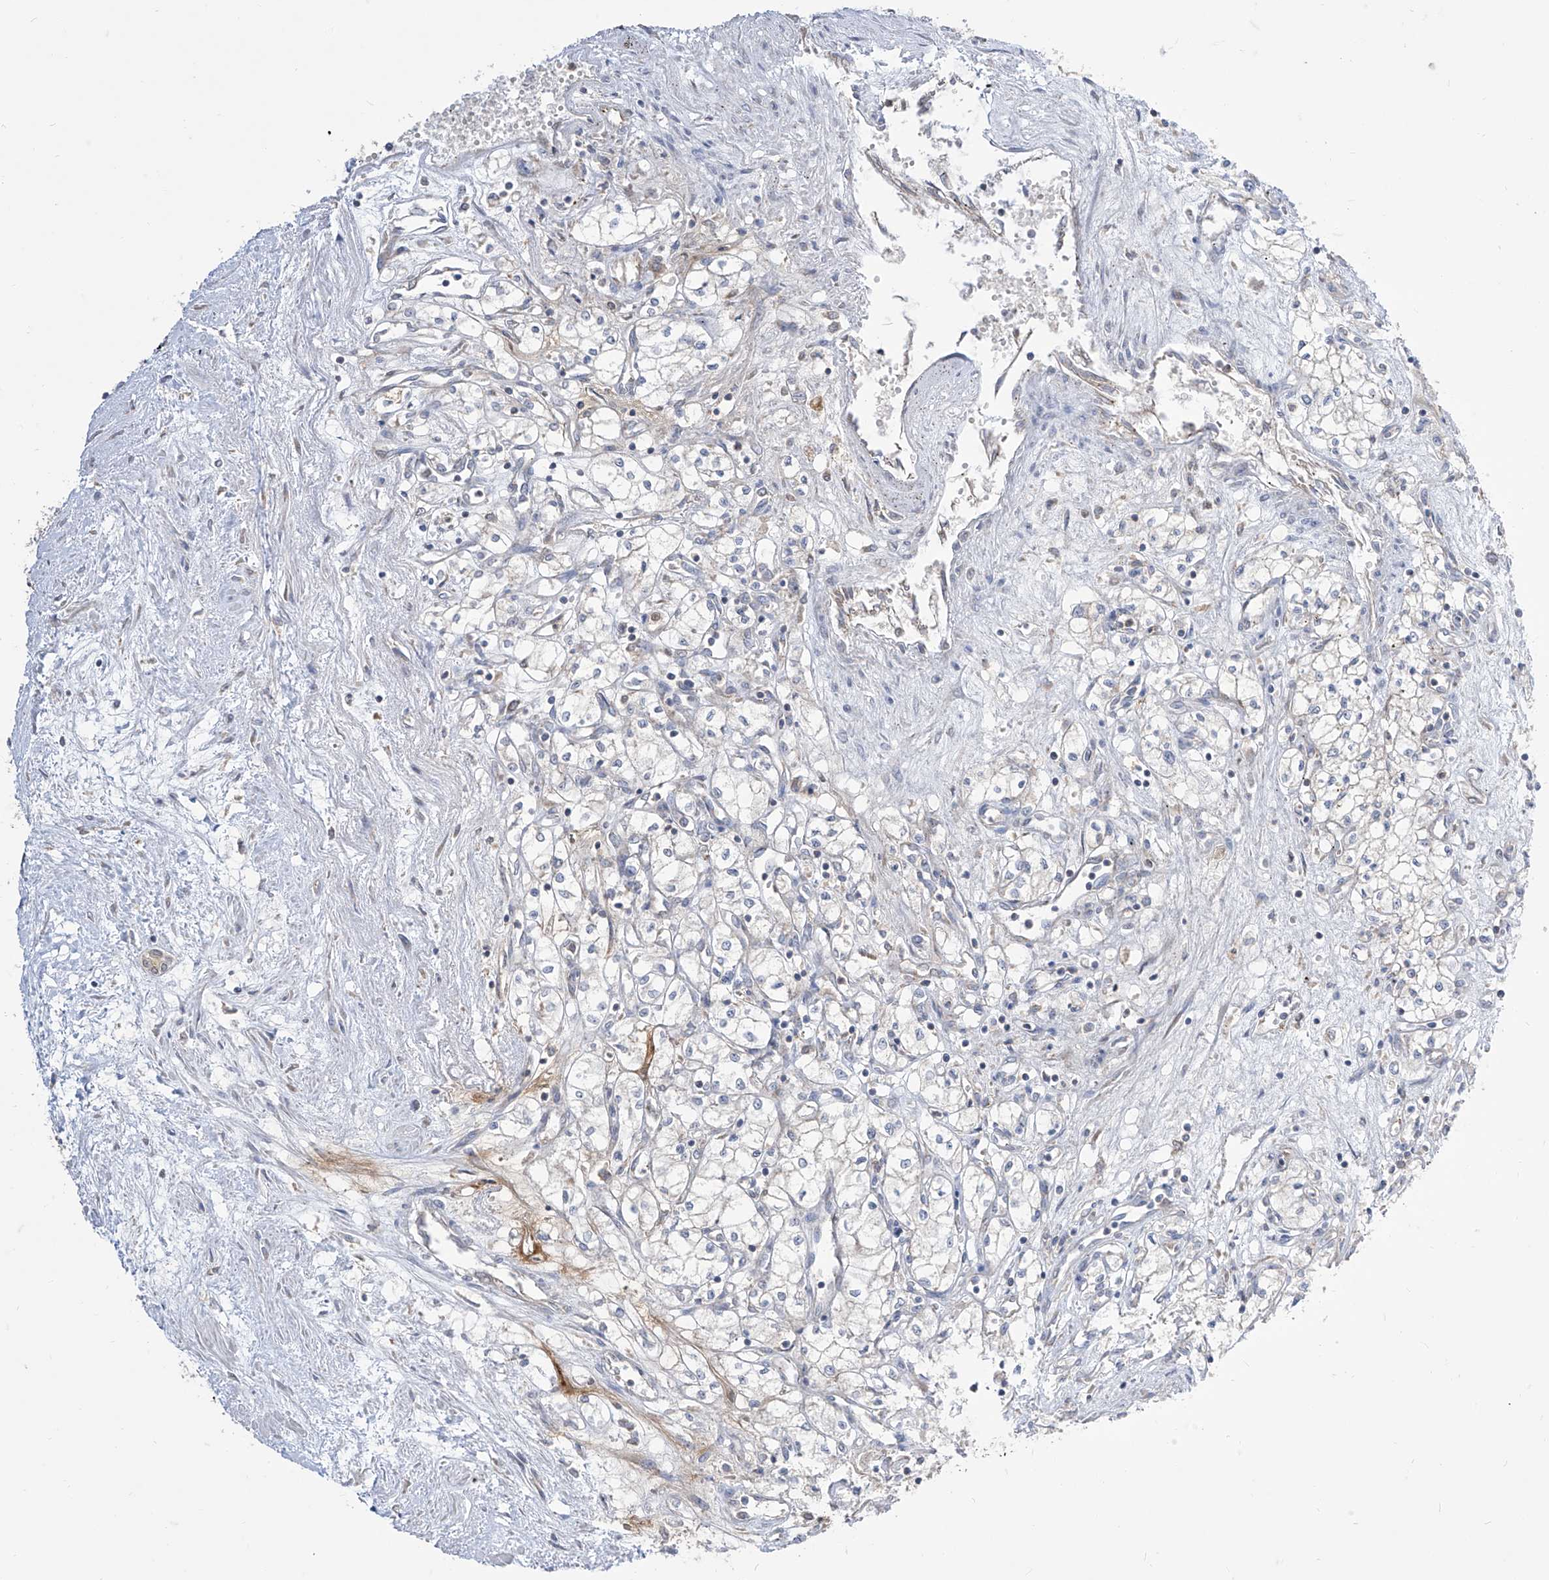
{"staining": {"intensity": "negative", "quantity": "none", "location": "none"}, "tissue": "renal cancer", "cell_type": "Tumor cells", "image_type": "cancer", "snomed": [{"axis": "morphology", "description": "Adenocarcinoma, NOS"}, {"axis": "topography", "description": "Kidney"}], "caption": "High magnification brightfield microscopy of renal cancer stained with DAB (brown) and counterstained with hematoxylin (blue): tumor cells show no significant staining.", "gene": "BROX", "patient": {"sex": "male", "age": 59}}